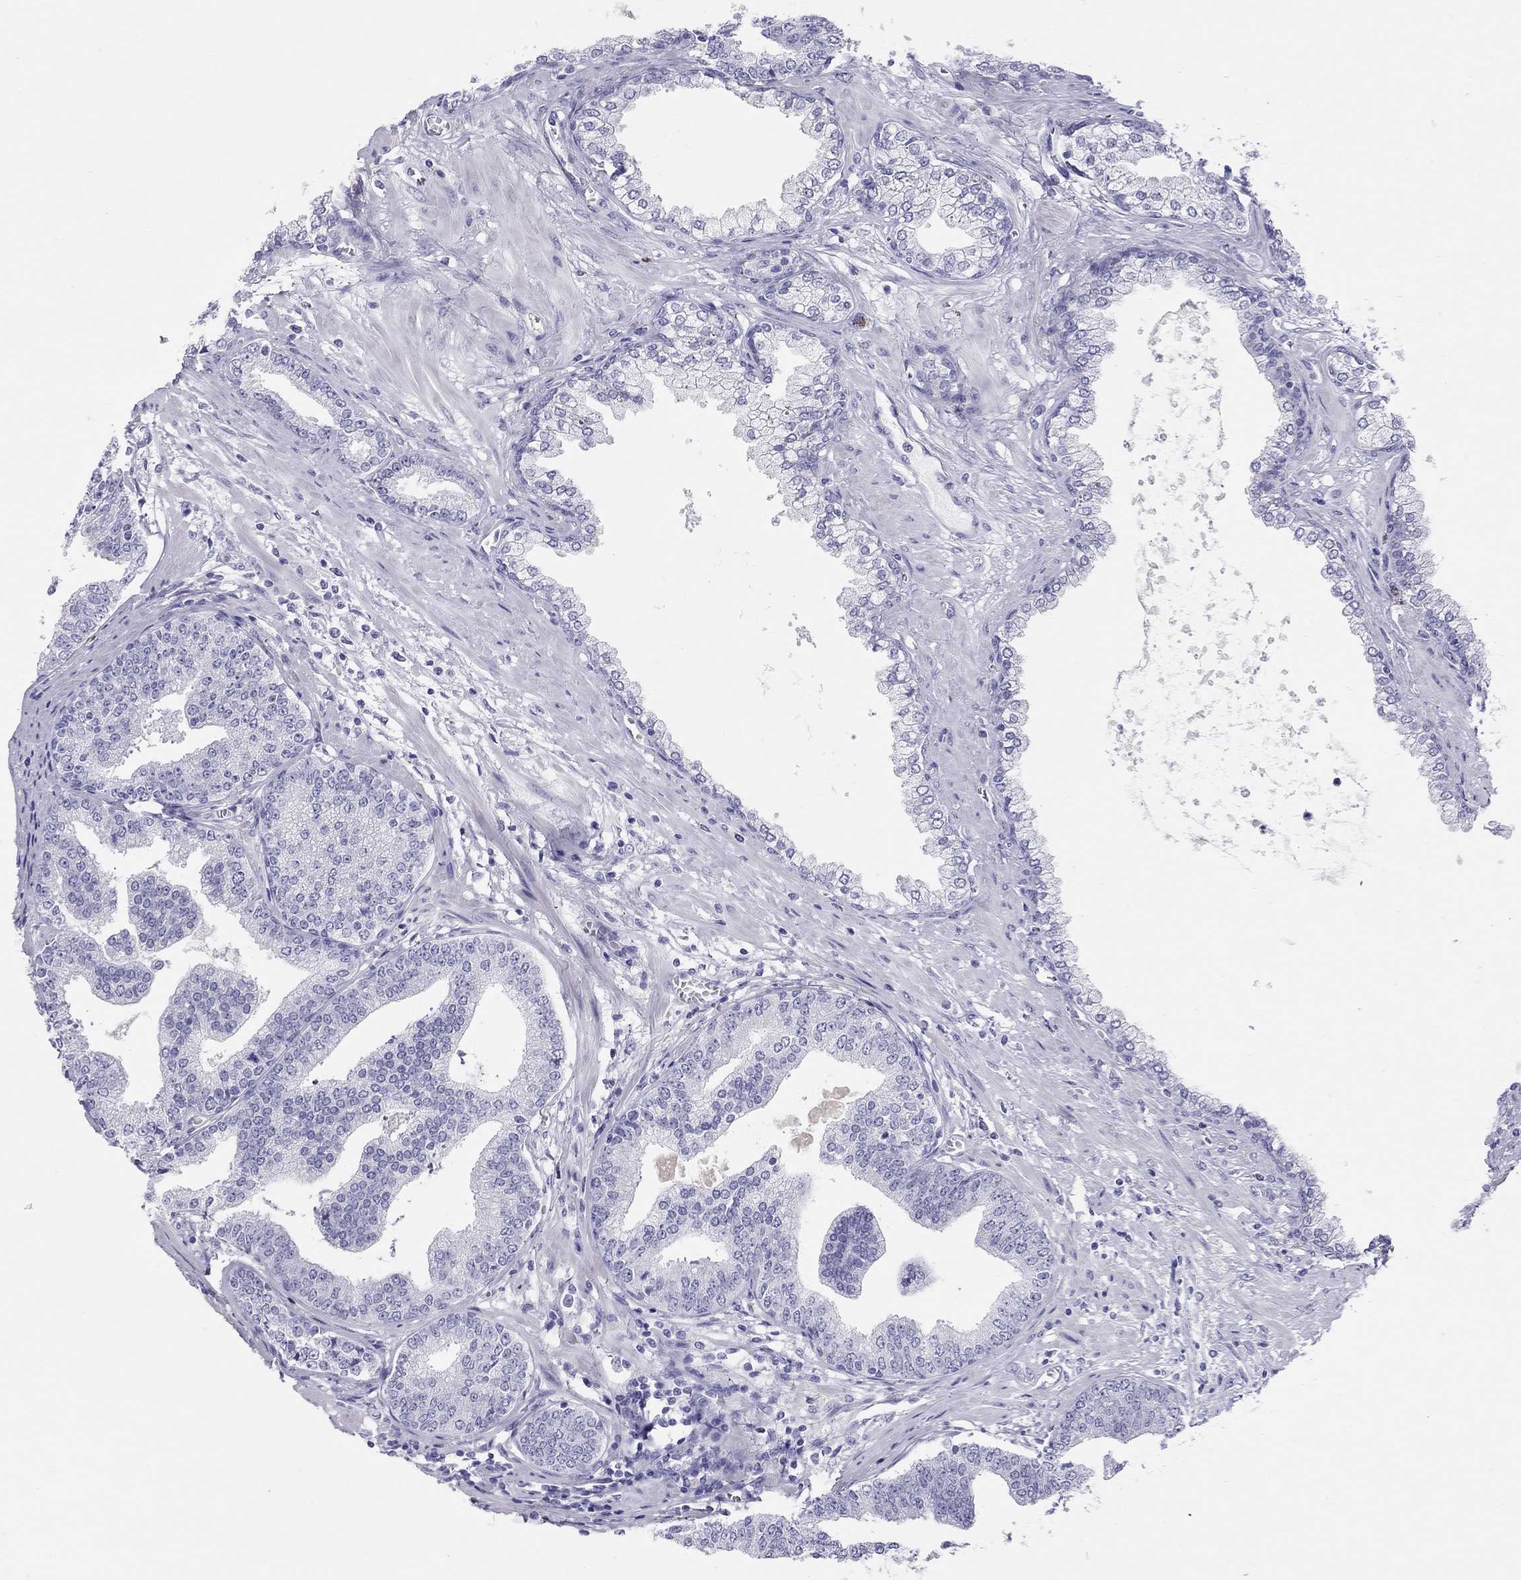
{"staining": {"intensity": "negative", "quantity": "none", "location": "none"}, "tissue": "prostate cancer", "cell_type": "Tumor cells", "image_type": "cancer", "snomed": [{"axis": "morphology", "description": "Adenocarcinoma, NOS"}, {"axis": "topography", "description": "Prostate"}], "caption": "An immunohistochemistry (IHC) micrograph of adenocarcinoma (prostate) is shown. There is no staining in tumor cells of adenocarcinoma (prostate). (DAB IHC visualized using brightfield microscopy, high magnification).", "gene": "PSMB11", "patient": {"sex": "male", "age": 64}}